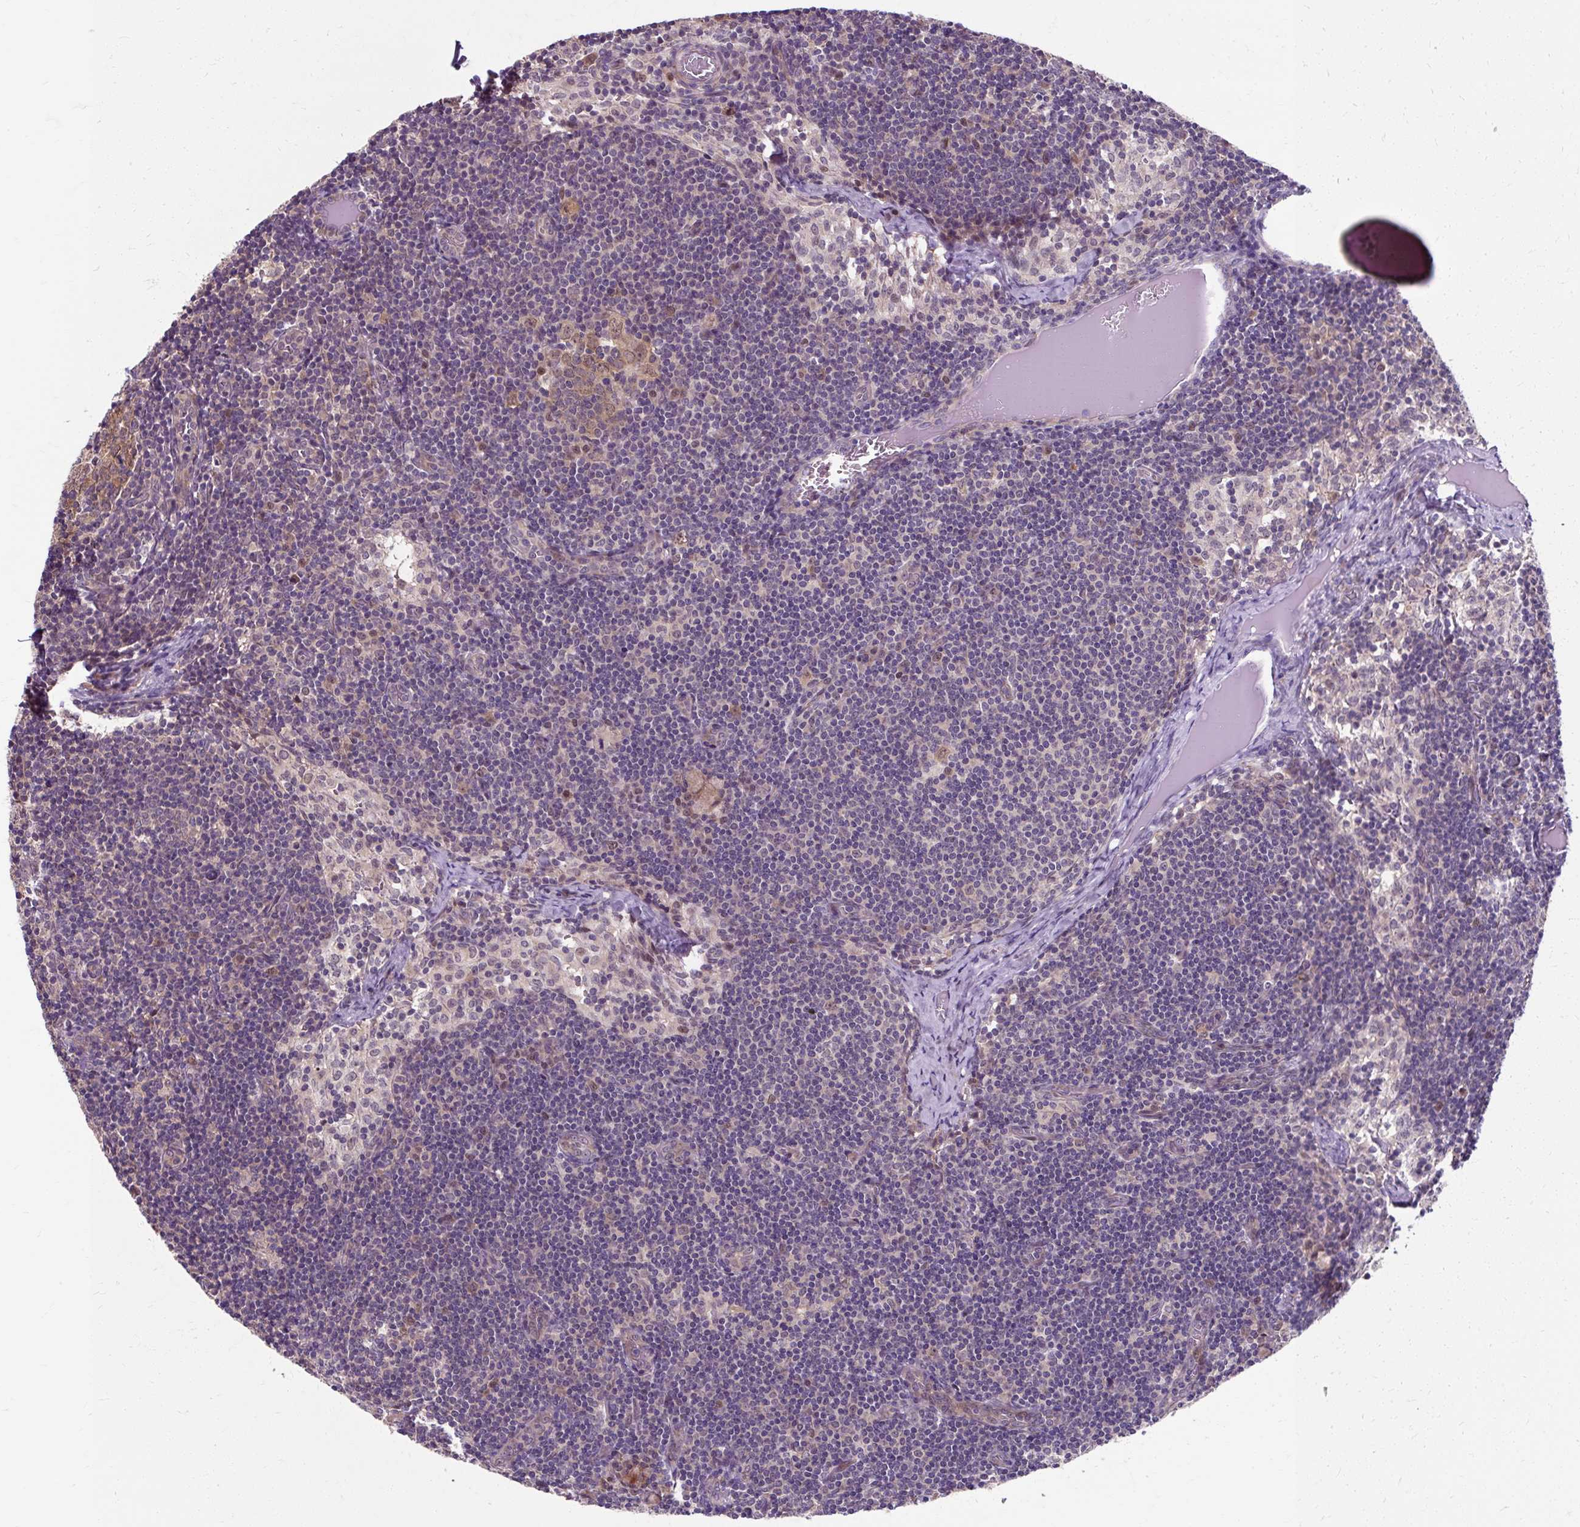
{"staining": {"intensity": "moderate", "quantity": ">75%", "location": "cytoplasmic/membranous,nuclear"}, "tissue": "lymph node", "cell_type": "Germinal center cells", "image_type": "normal", "snomed": [{"axis": "morphology", "description": "Normal tissue, NOS"}, {"axis": "topography", "description": "Lymph node"}], "caption": "A medium amount of moderate cytoplasmic/membranous,nuclear positivity is present in about >75% of germinal center cells in benign lymph node.", "gene": "ZNF555", "patient": {"sex": "female", "age": 31}}